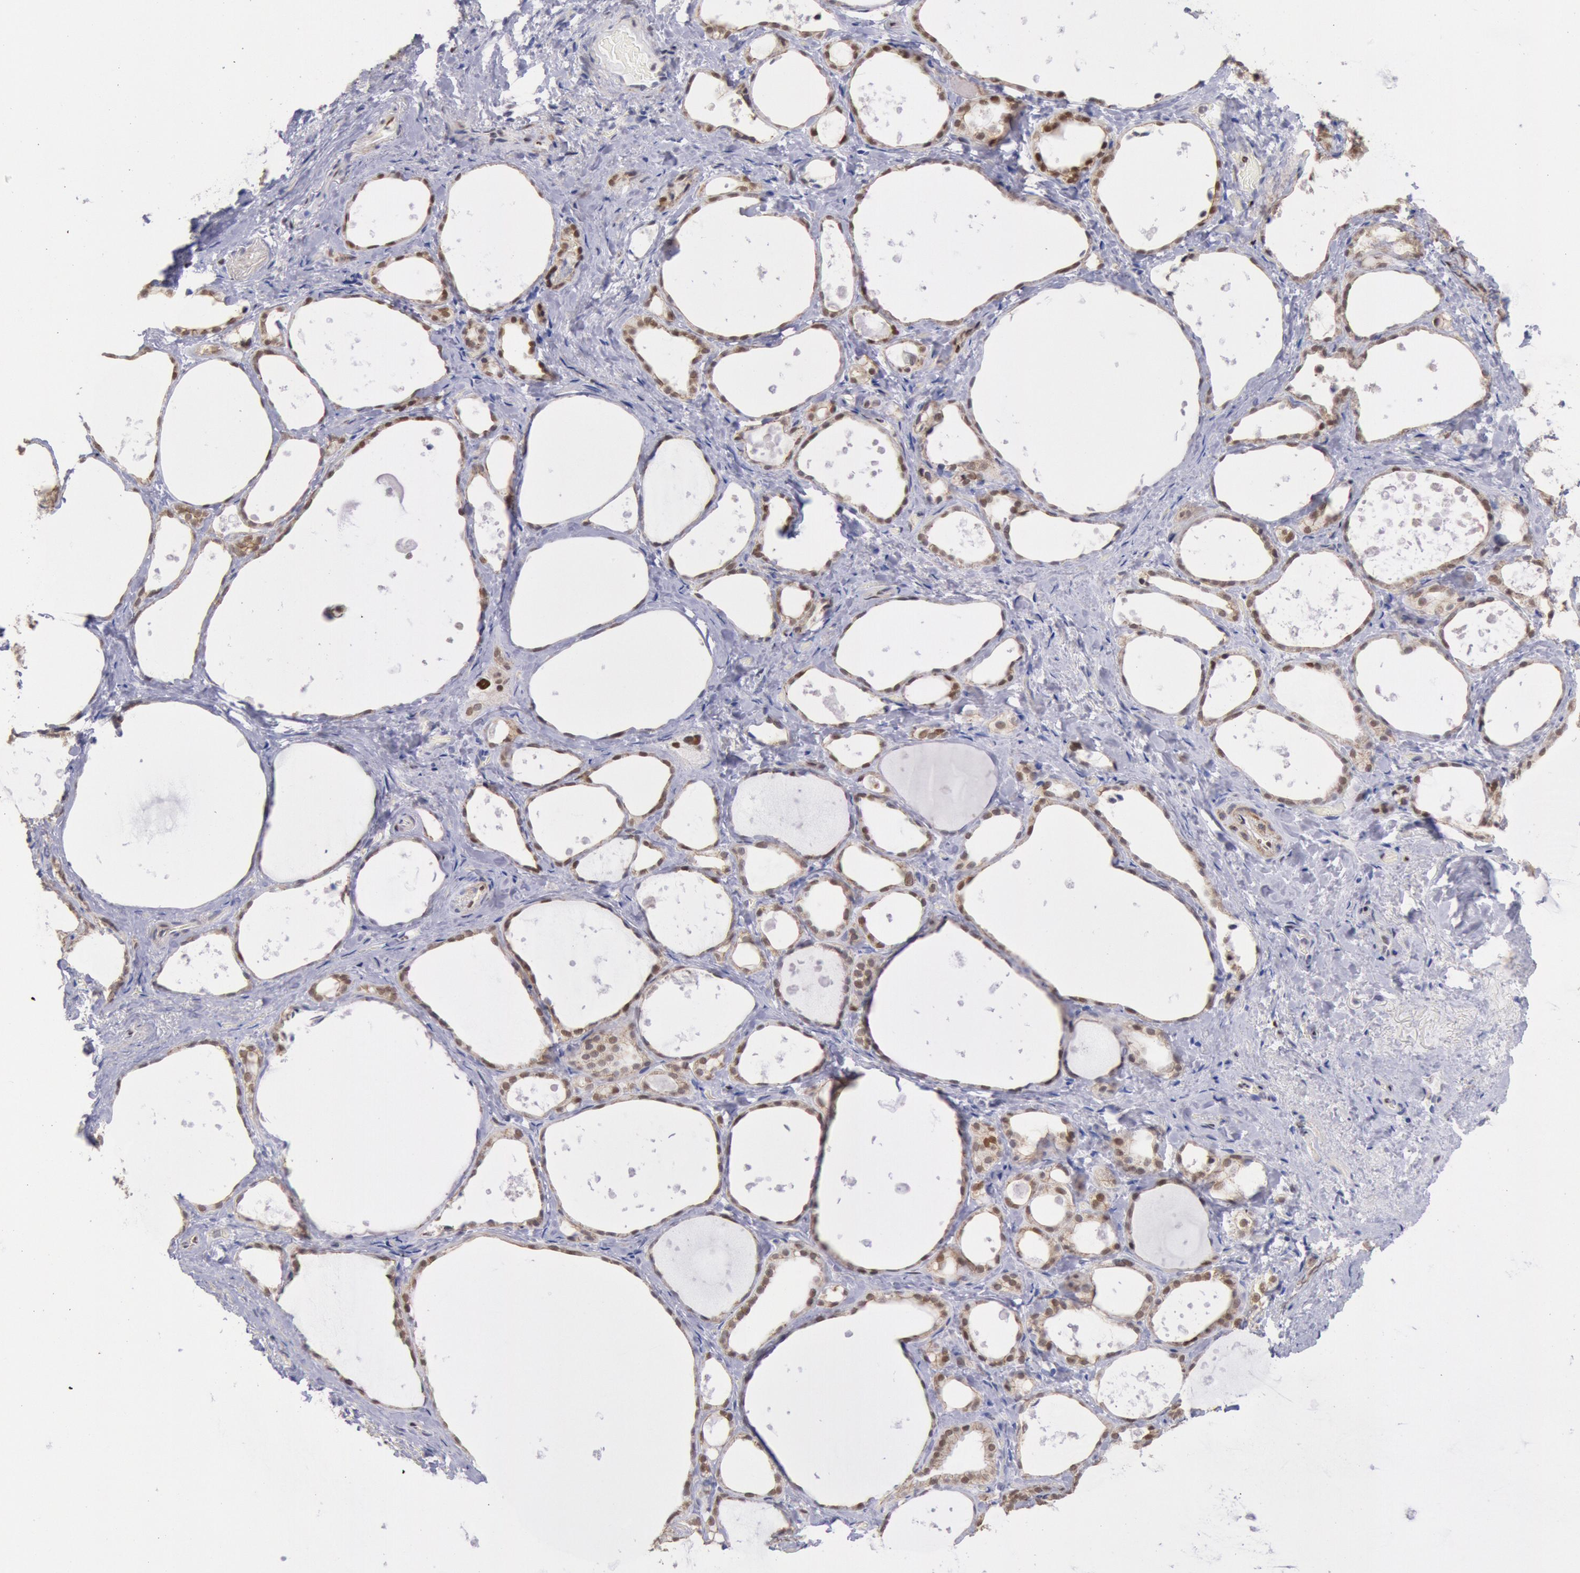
{"staining": {"intensity": "strong", "quantity": ">75%", "location": "nuclear"}, "tissue": "thyroid gland", "cell_type": "Glandular cells", "image_type": "normal", "snomed": [{"axis": "morphology", "description": "Normal tissue, NOS"}, {"axis": "topography", "description": "Thyroid gland"}], "caption": "Immunohistochemical staining of unremarkable human thyroid gland displays high levels of strong nuclear staining in about >75% of glandular cells. (brown staining indicates protein expression, while blue staining denotes nuclei).", "gene": "RPS6KA5", "patient": {"sex": "female", "age": 75}}